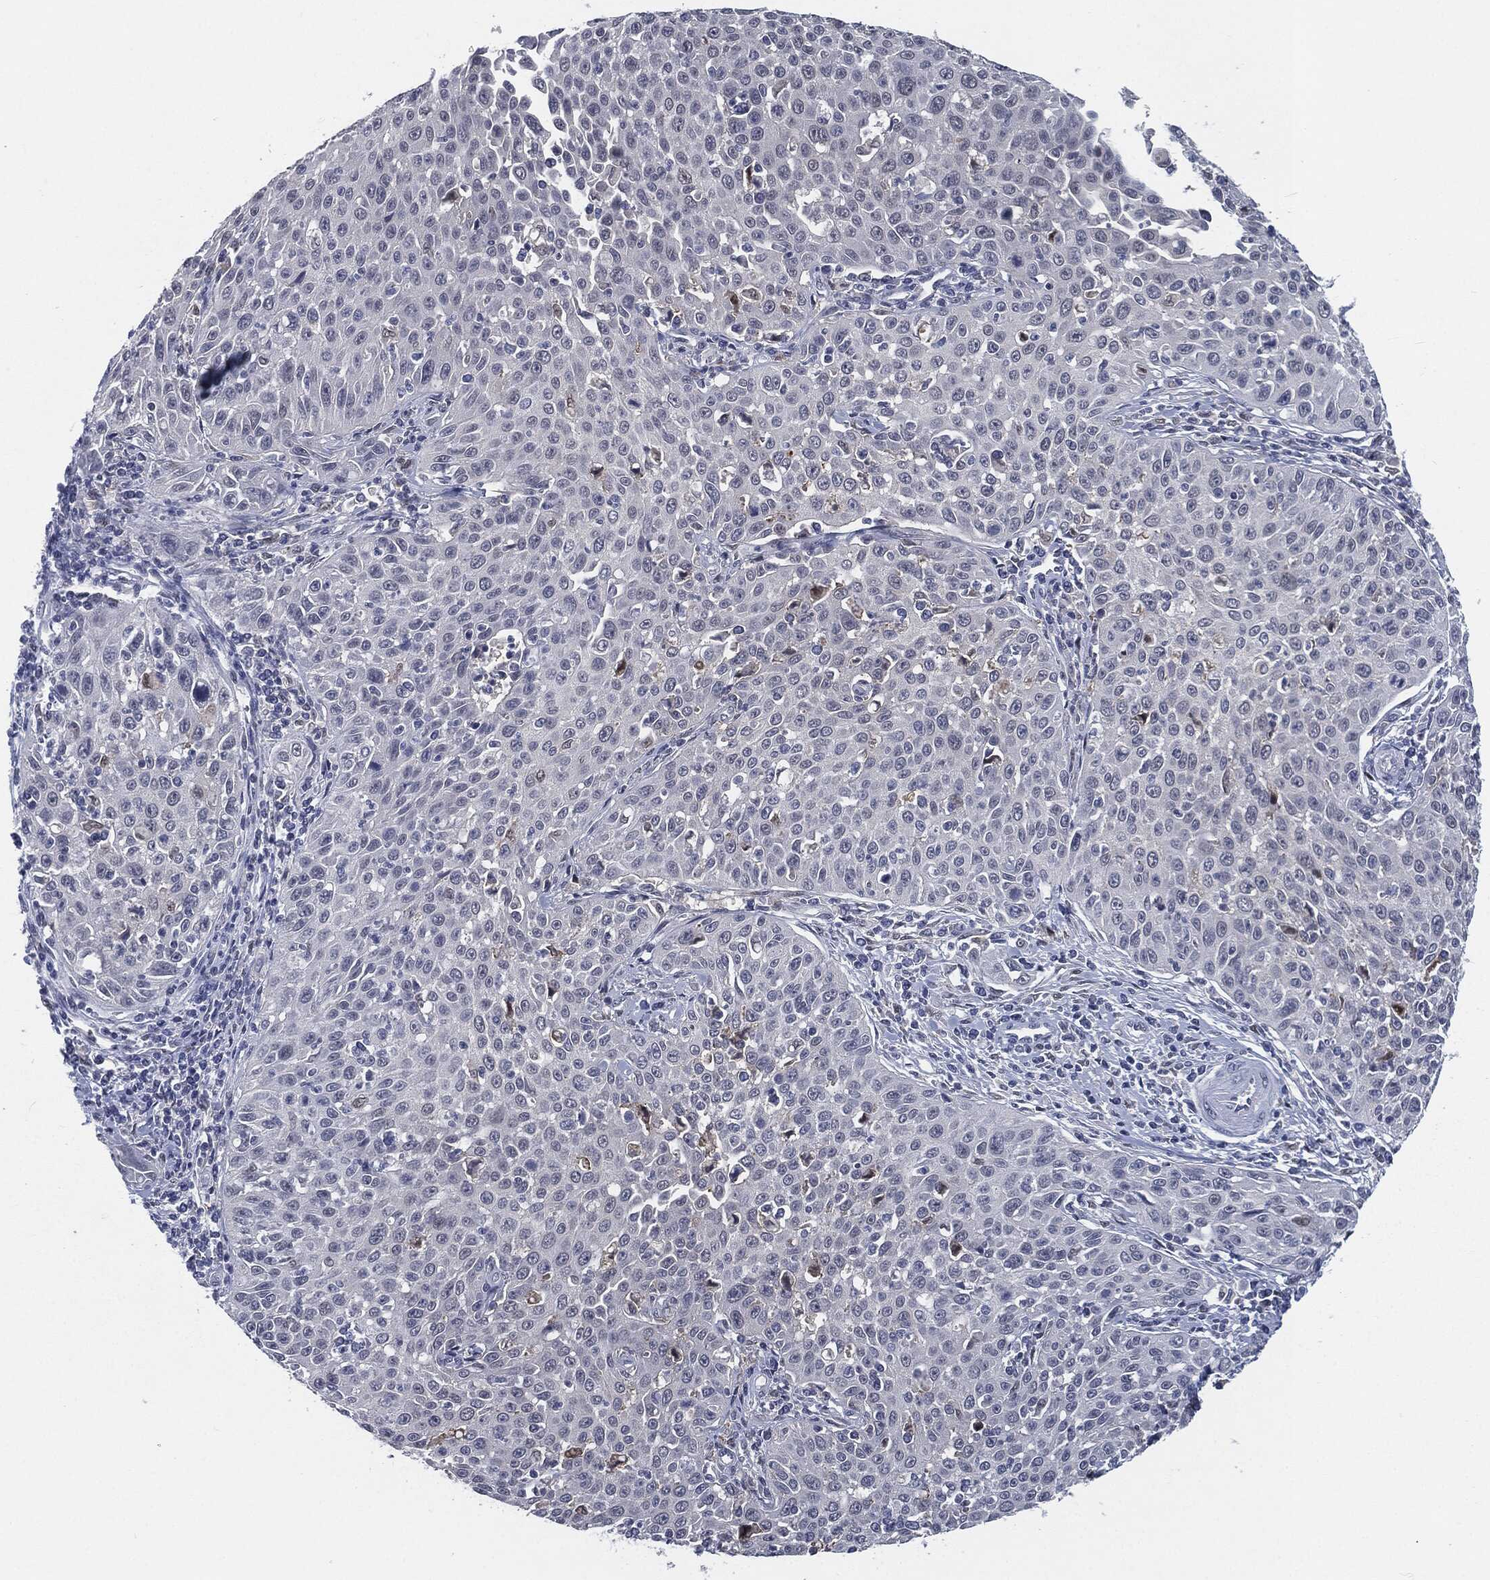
{"staining": {"intensity": "negative", "quantity": "none", "location": "none"}, "tissue": "cervical cancer", "cell_type": "Tumor cells", "image_type": "cancer", "snomed": [{"axis": "morphology", "description": "Squamous cell carcinoma, NOS"}, {"axis": "topography", "description": "Cervix"}], "caption": "Immunohistochemistry photomicrograph of neoplastic tissue: cervical cancer (squamous cell carcinoma) stained with DAB (3,3'-diaminobenzidine) reveals no significant protein staining in tumor cells. (DAB (3,3'-diaminobenzidine) immunohistochemistry, high magnification).", "gene": "PROM1", "patient": {"sex": "female", "age": 26}}